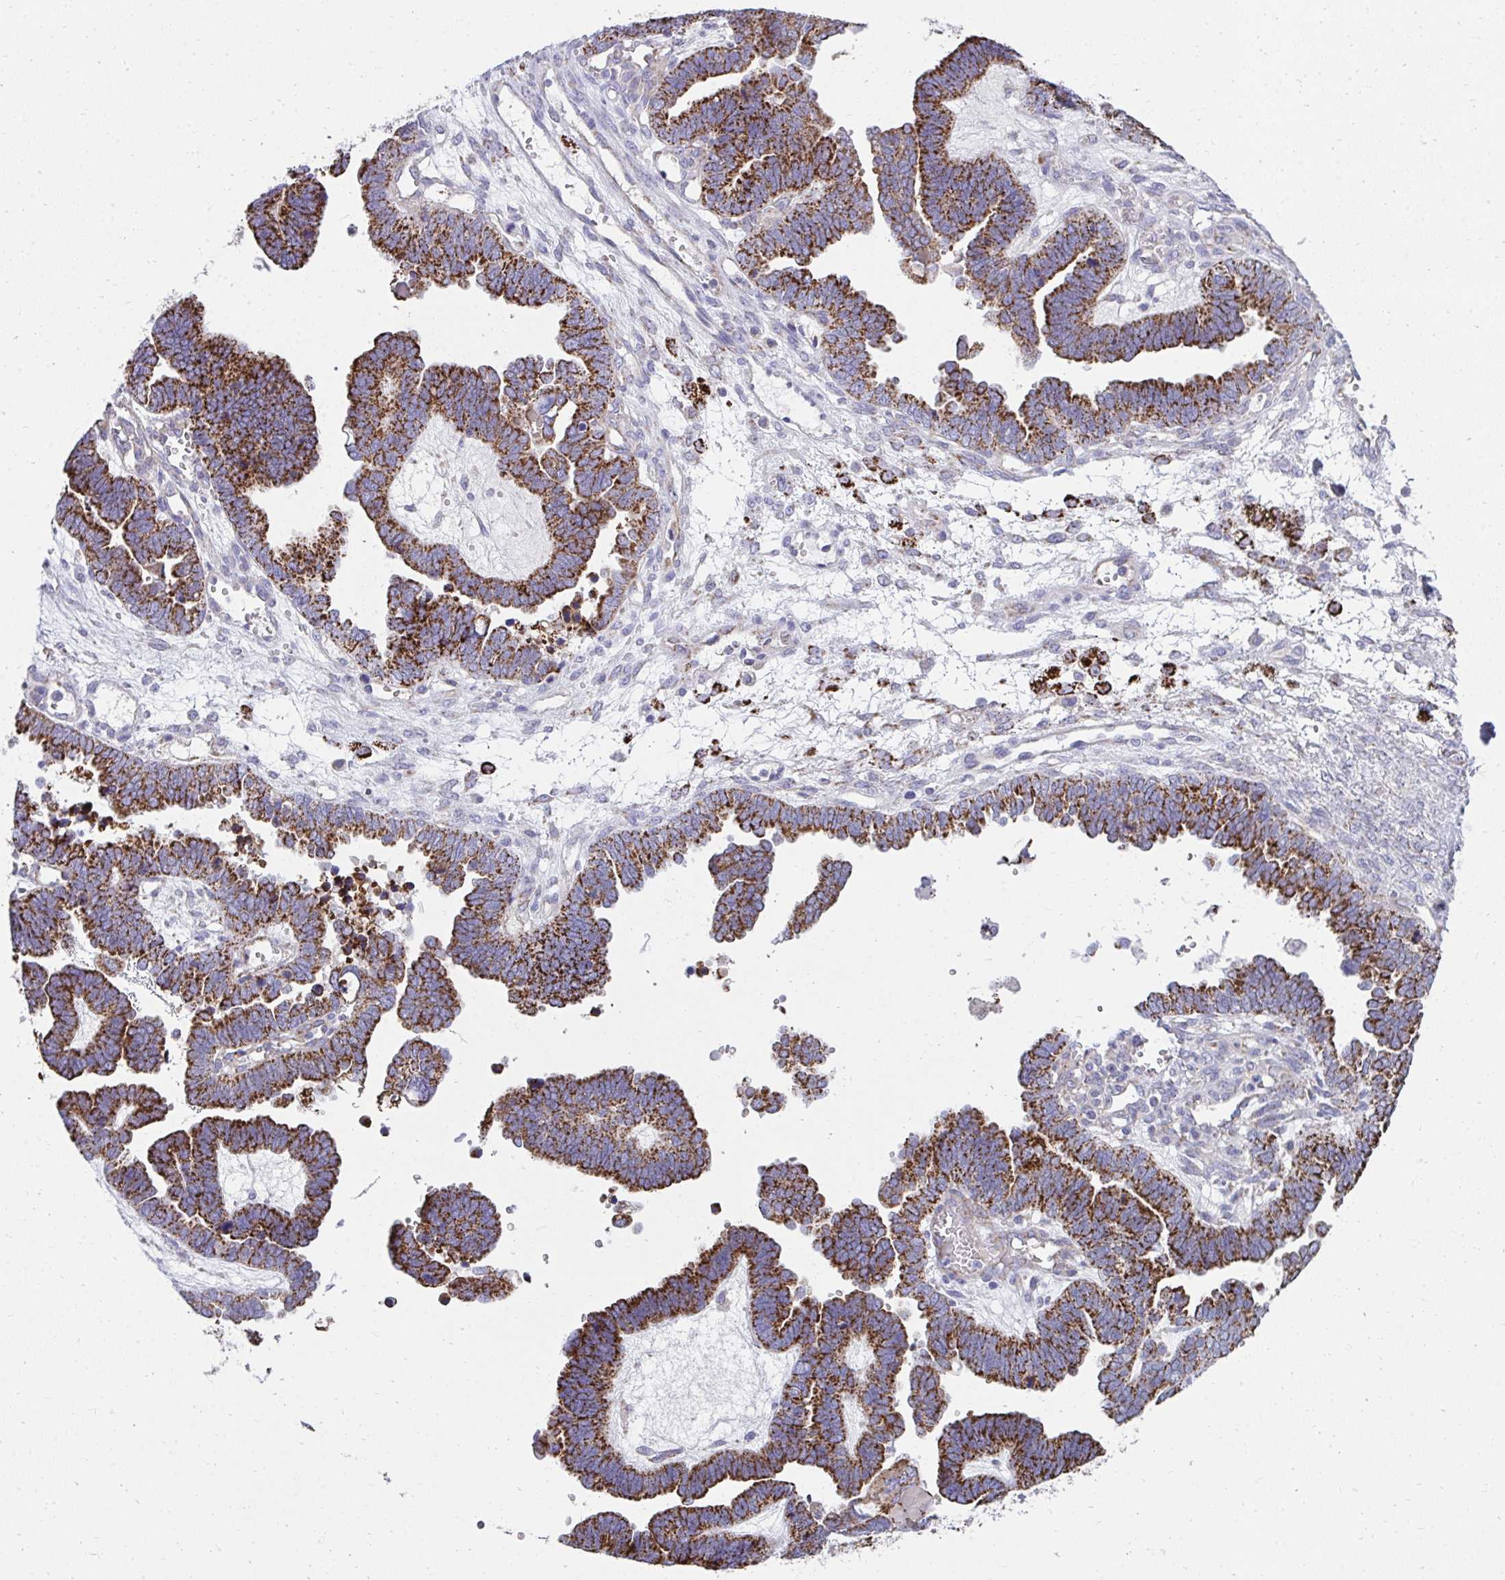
{"staining": {"intensity": "strong", "quantity": ">75%", "location": "cytoplasmic/membranous"}, "tissue": "ovarian cancer", "cell_type": "Tumor cells", "image_type": "cancer", "snomed": [{"axis": "morphology", "description": "Cystadenocarcinoma, serous, NOS"}, {"axis": "topography", "description": "Ovary"}], "caption": "A brown stain labels strong cytoplasmic/membranous staining of a protein in human ovarian serous cystadenocarcinoma tumor cells.", "gene": "PRRG3", "patient": {"sex": "female", "age": 51}}